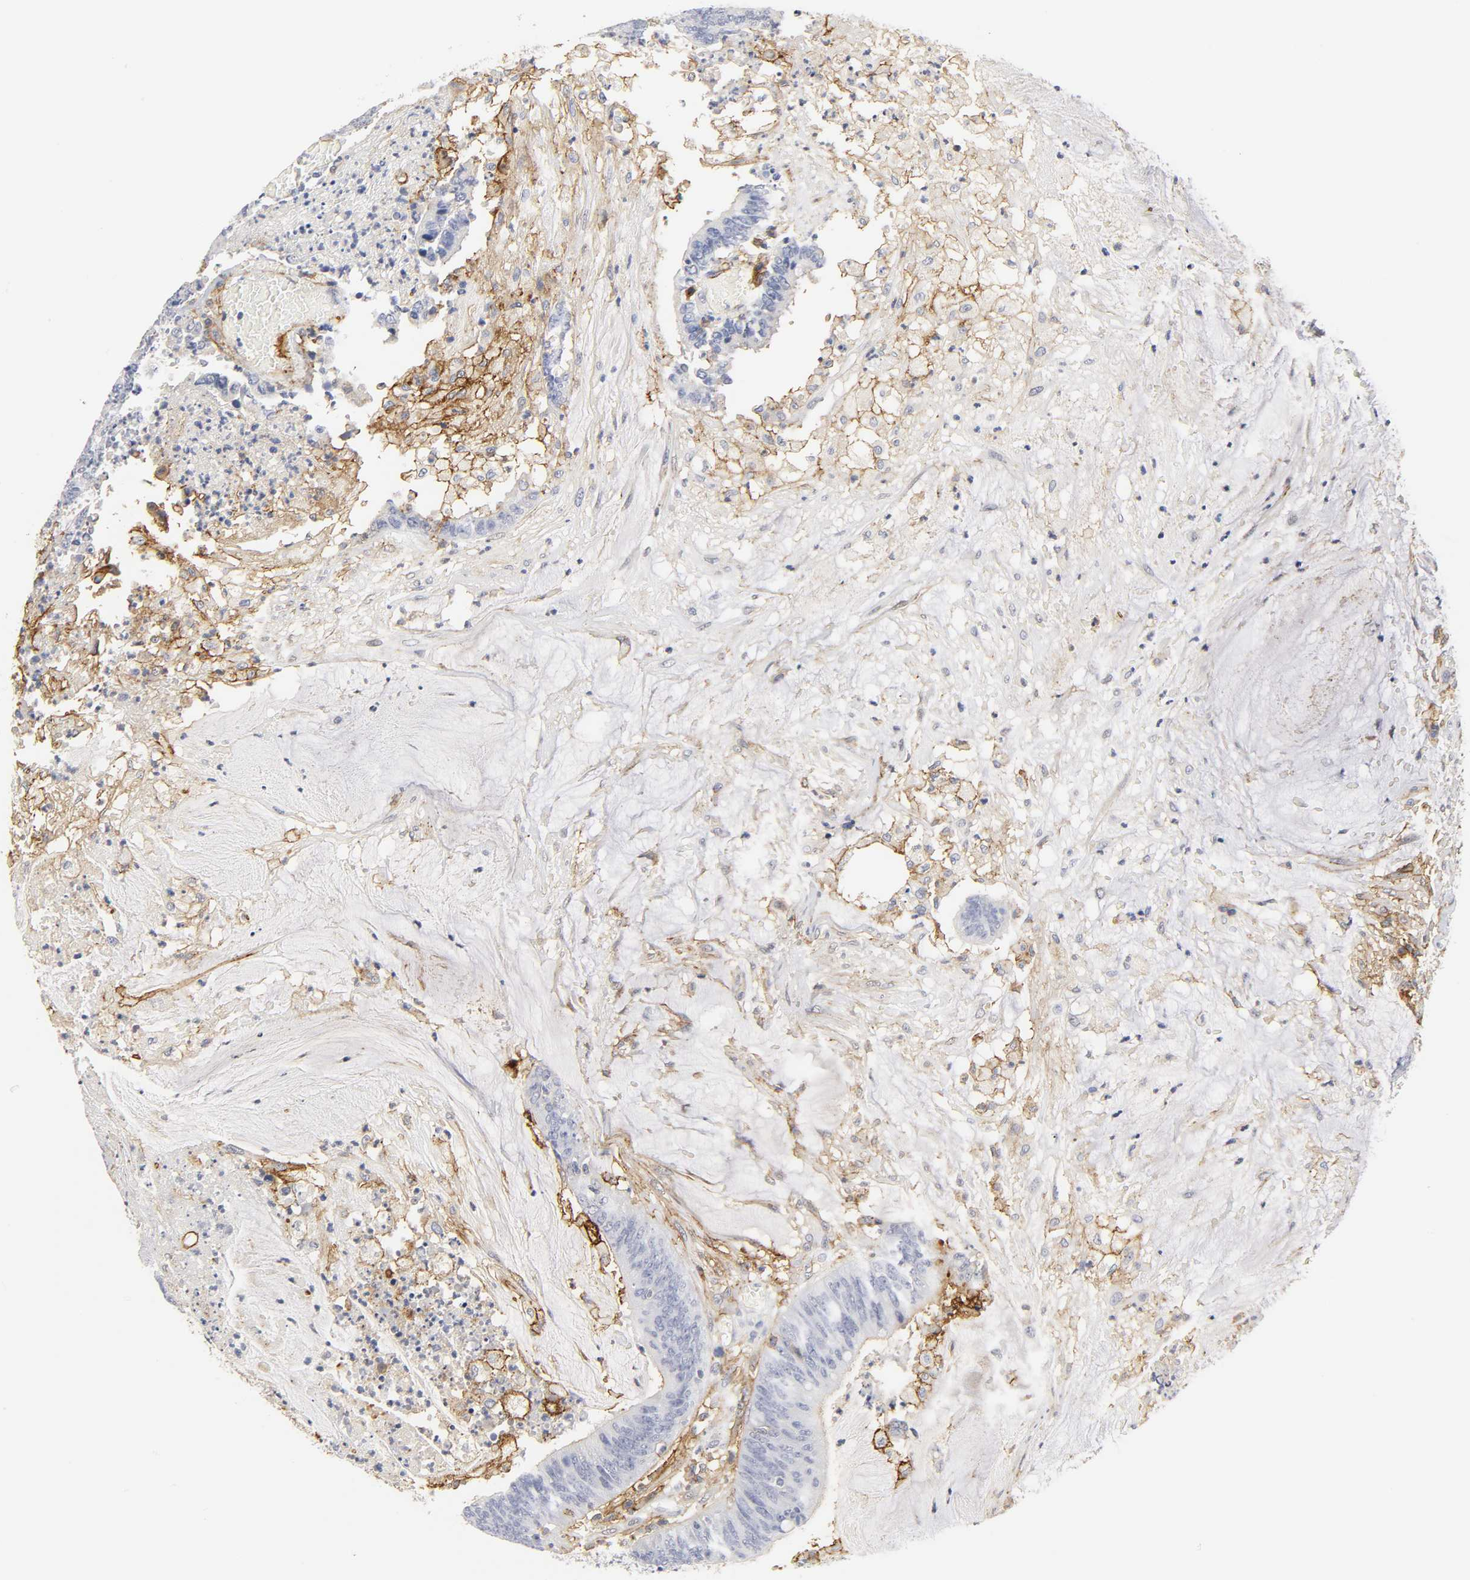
{"staining": {"intensity": "moderate", "quantity": "<25%", "location": "cytoplasmic/membranous"}, "tissue": "colorectal cancer", "cell_type": "Tumor cells", "image_type": "cancer", "snomed": [{"axis": "morphology", "description": "Adenocarcinoma, NOS"}, {"axis": "topography", "description": "Rectum"}], "caption": "A brown stain shows moderate cytoplasmic/membranous staining of a protein in human colorectal adenocarcinoma tumor cells. (DAB (3,3'-diaminobenzidine) IHC, brown staining for protein, blue staining for nuclei).", "gene": "ICAM1", "patient": {"sex": "female", "age": 66}}